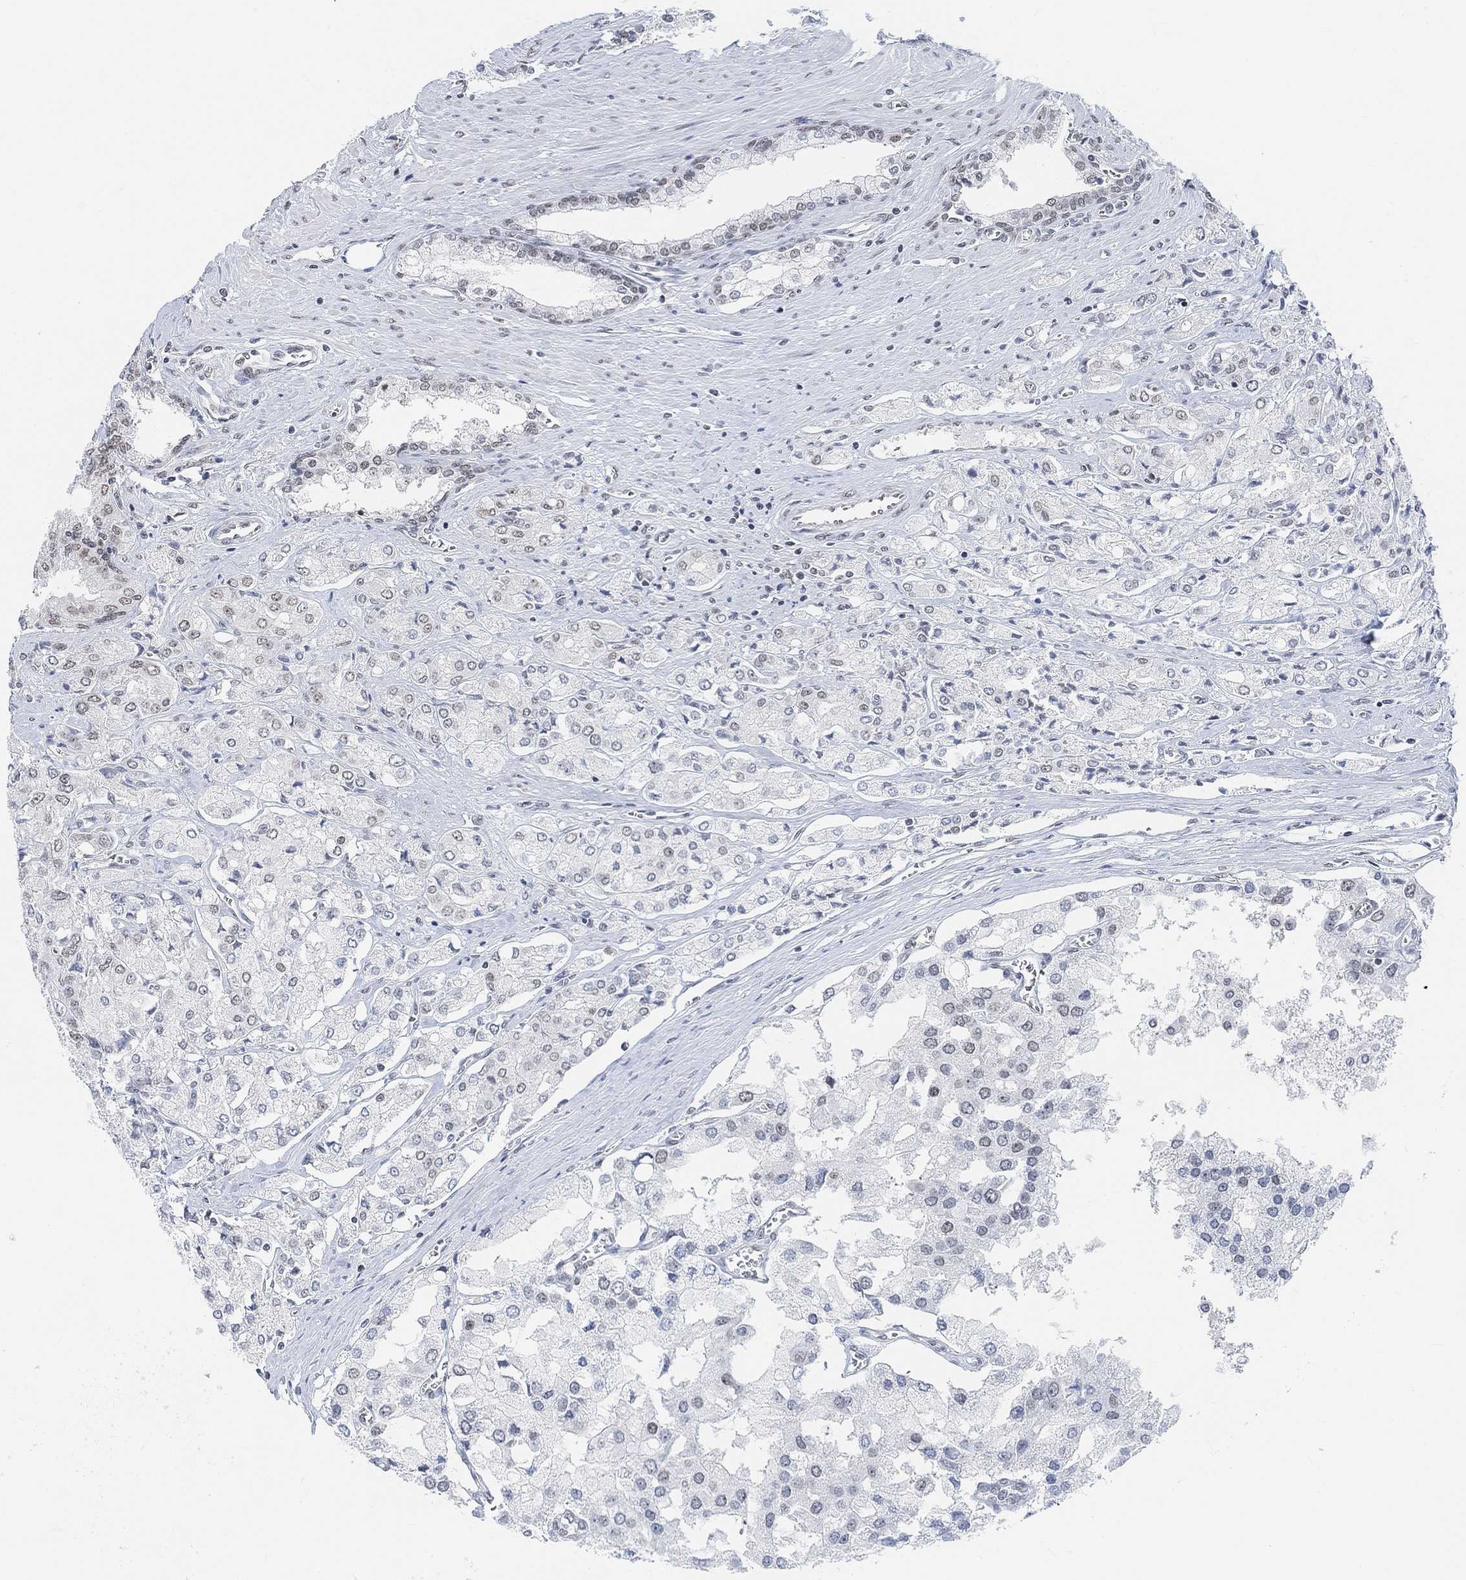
{"staining": {"intensity": "weak", "quantity": "<25%", "location": "nuclear"}, "tissue": "prostate cancer", "cell_type": "Tumor cells", "image_type": "cancer", "snomed": [{"axis": "morphology", "description": "Adenocarcinoma, NOS"}, {"axis": "topography", "description": "Prostate and seminal vesicle, NOS"}, {"axis": "topography", "description": "Prostate"}], "caption": "There is no significant expression in tumor cells of prostate cancer.", "gene": "PURG", "patient": {"sex": "male", "age": 67}}